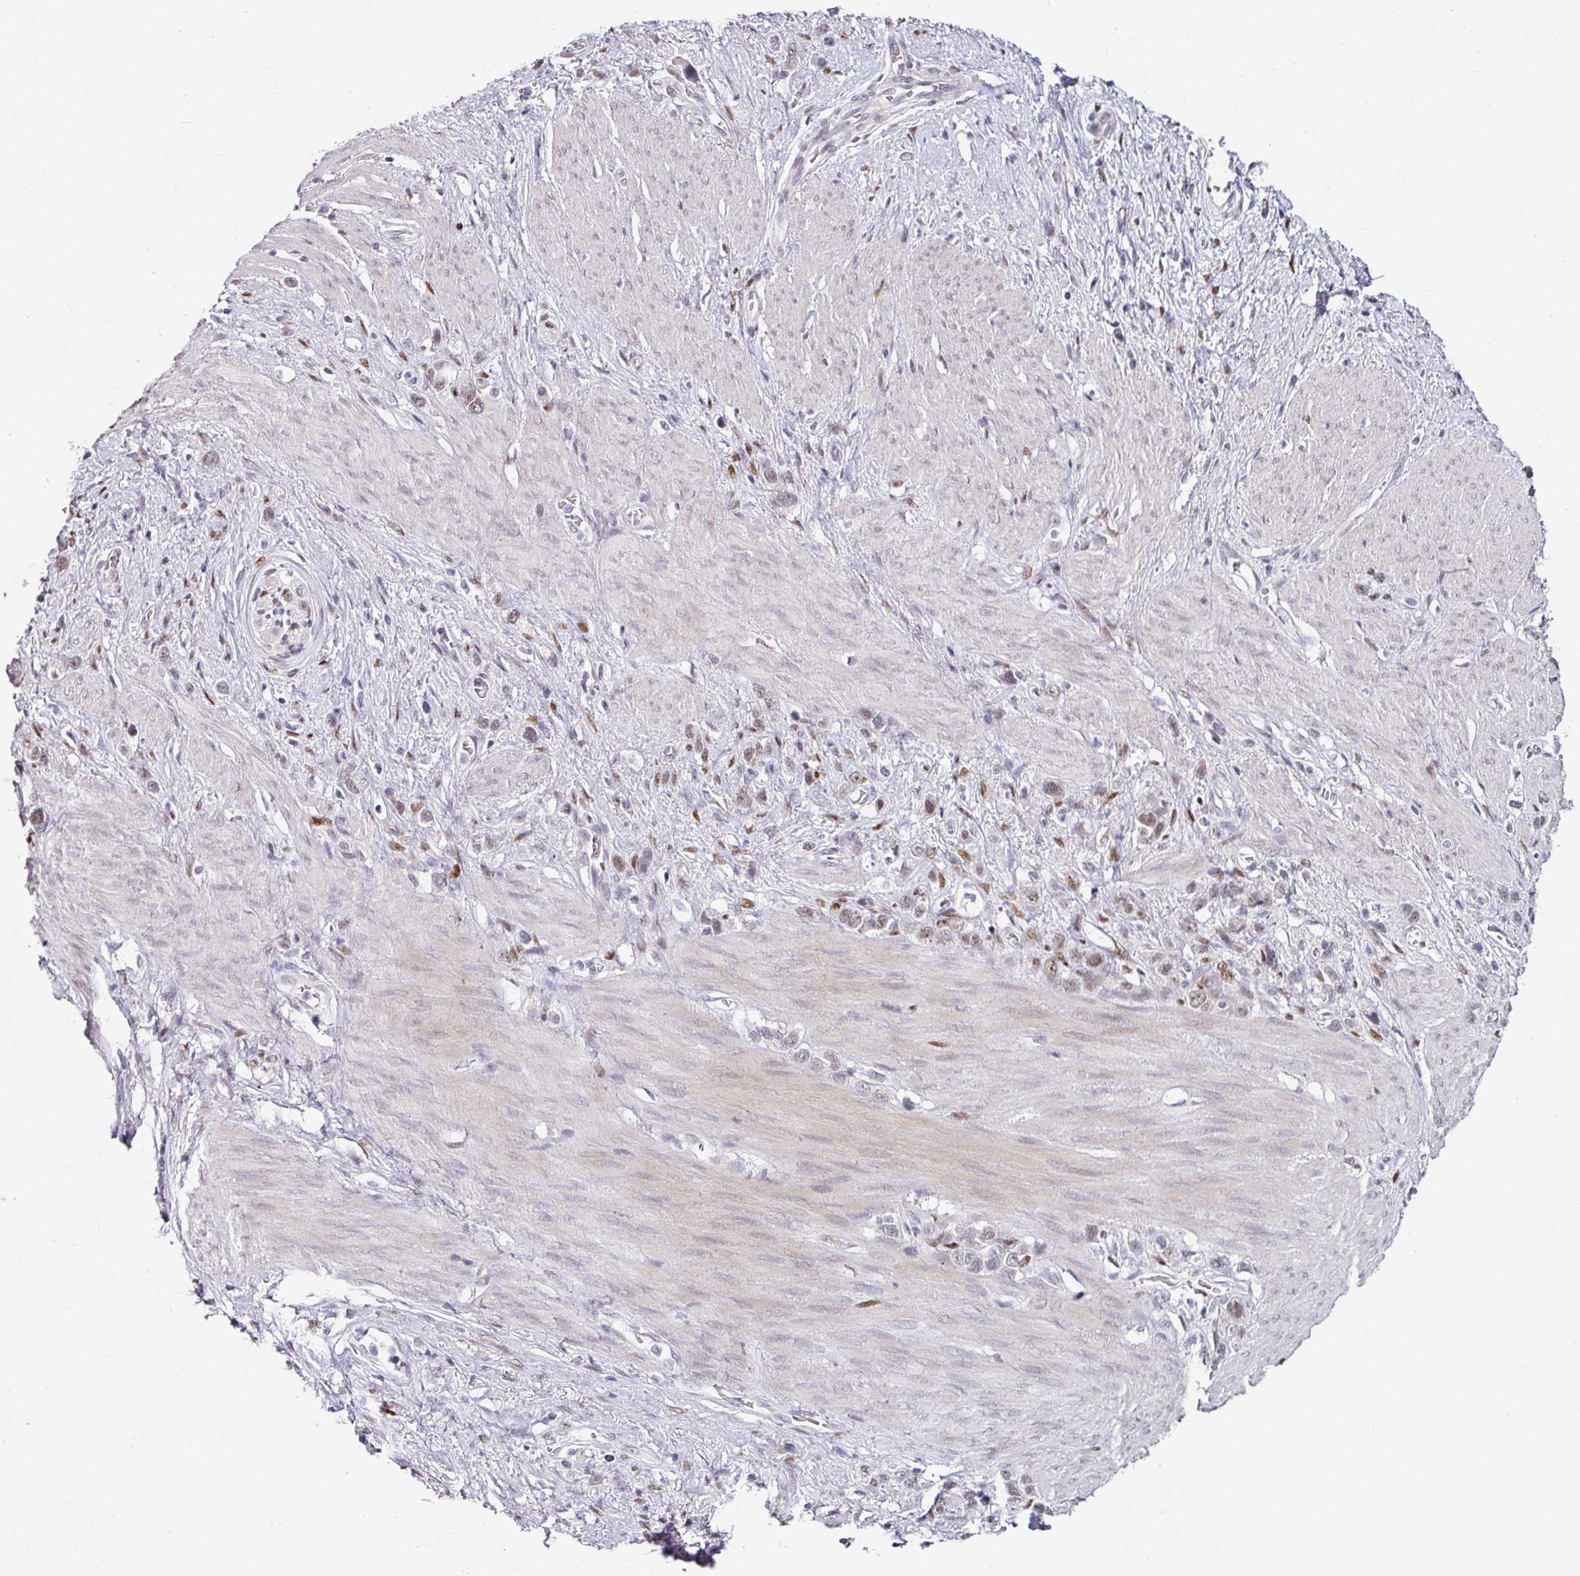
{"staining": {"intensity": "moderate", "quantity": "25%-75%", "location": "nuclear"}, "tissue": "stomach cancer", "cell_type": "Tumor cells", "image_type": "cancer", "snomed": [{"axis": "morphology", "description": "Adenocarcinoma, NOS"}, {"axis": "topography", "description": "Stomach"}], "caption": "The micrograph shows immunohistochemical staining of stomach adenocarcinoma. There is moderate nuclear staining is appreciated in about 25%-75% of tumor cells.", "gene": "ELK1", "patient": {"sex": "female", "age": 65}}